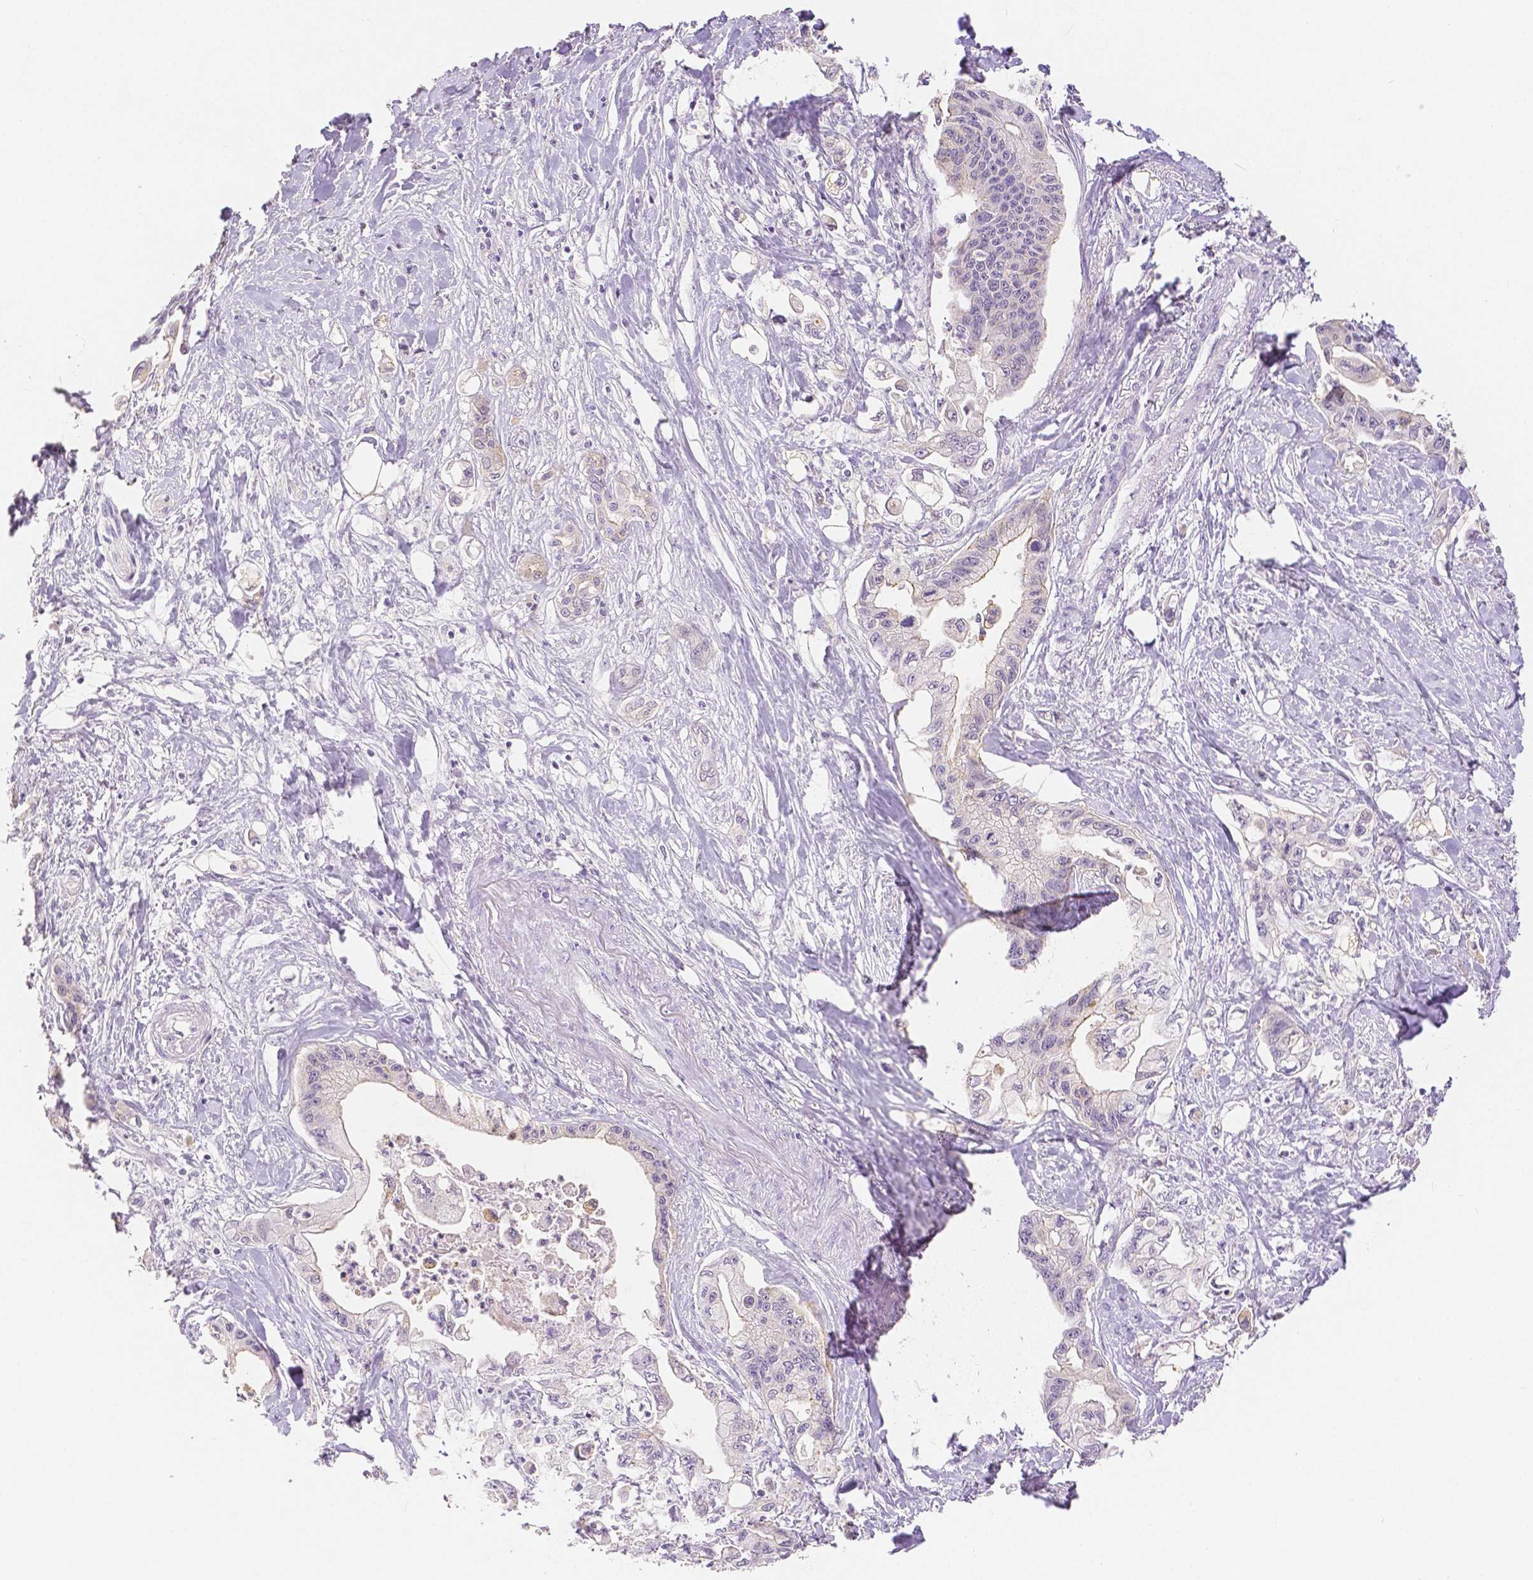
{"staining": {"intensity": "negative", "quantity": "none", "location": "none"}, "tissue": "pancreatic cancer", "cell_type": "Tumor cells", "image_type": "cancer", "snomed": [{"axis": "morphology", "description": "Adenocarcinoma, NOS"}, {"axis": "topography", "description": "Pancreas"}], "caption": "Image shows no significant protein staining in tumor cells of pancreatic cancer (adenocarcinoma).", "gene": "OCLN", "patient": {"sex": "male", "age": 61}}